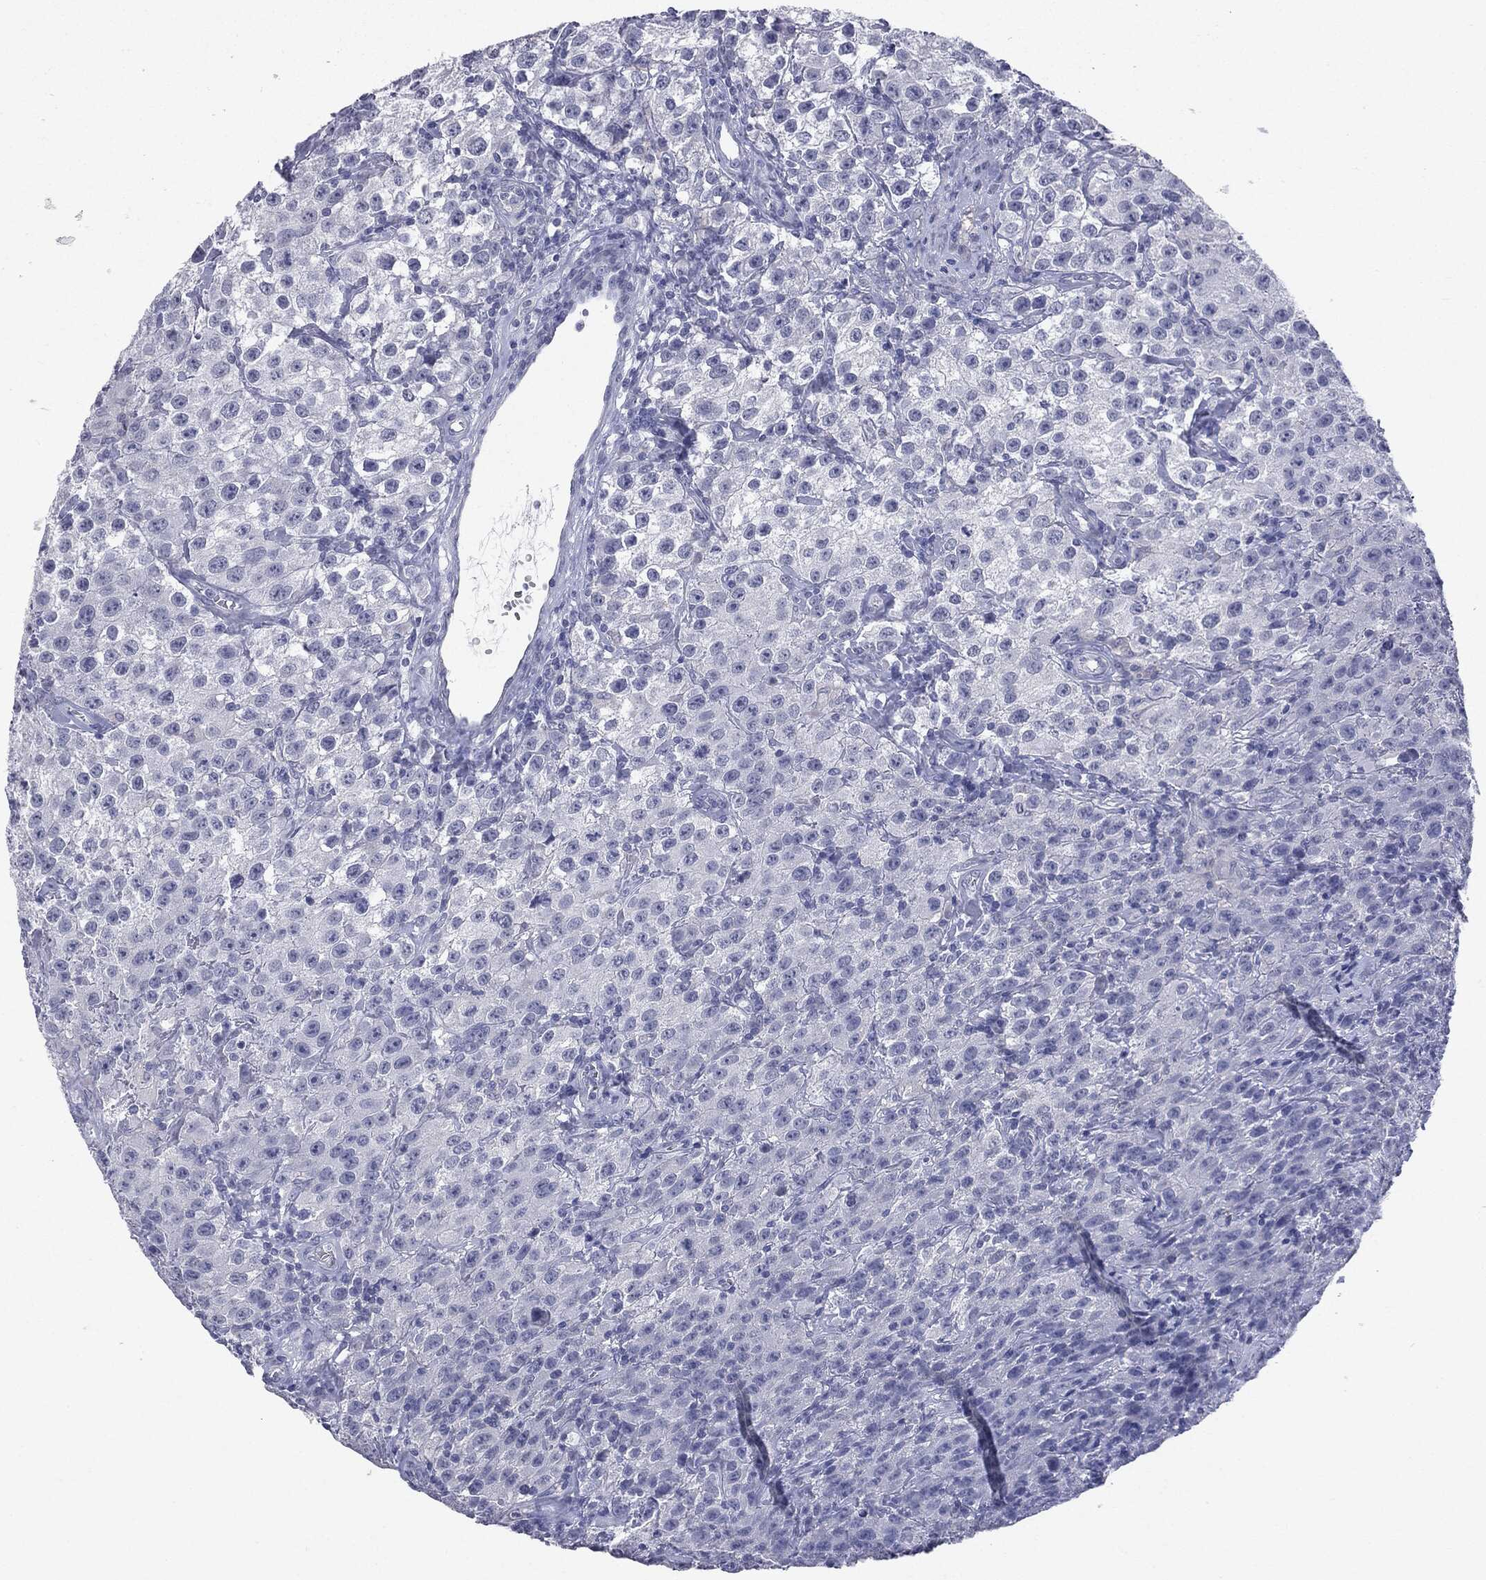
{"staining": {"intensity": "negative", "quantity": "none", "location": "none"}, "tissue": "testis cancer", "cell_type": "Tumor cells", "image_type": "cancer", "snomed": [{"axis": "morphology", "description": "Seminoma, NOS"}, {"axis": "topography", "description": "Testis"}], "caption": "There is no significant staining in tumor cells of testis seminoma. The staining was performed using DAB (3,3'-diaminobenzidine) to visualize the protein expression in brown, while the nuclei were stained in blue with hematoxylin (Magnification: 20x).", "gene": "TSHB", "patient": {"sex": "male", "age": 52}}